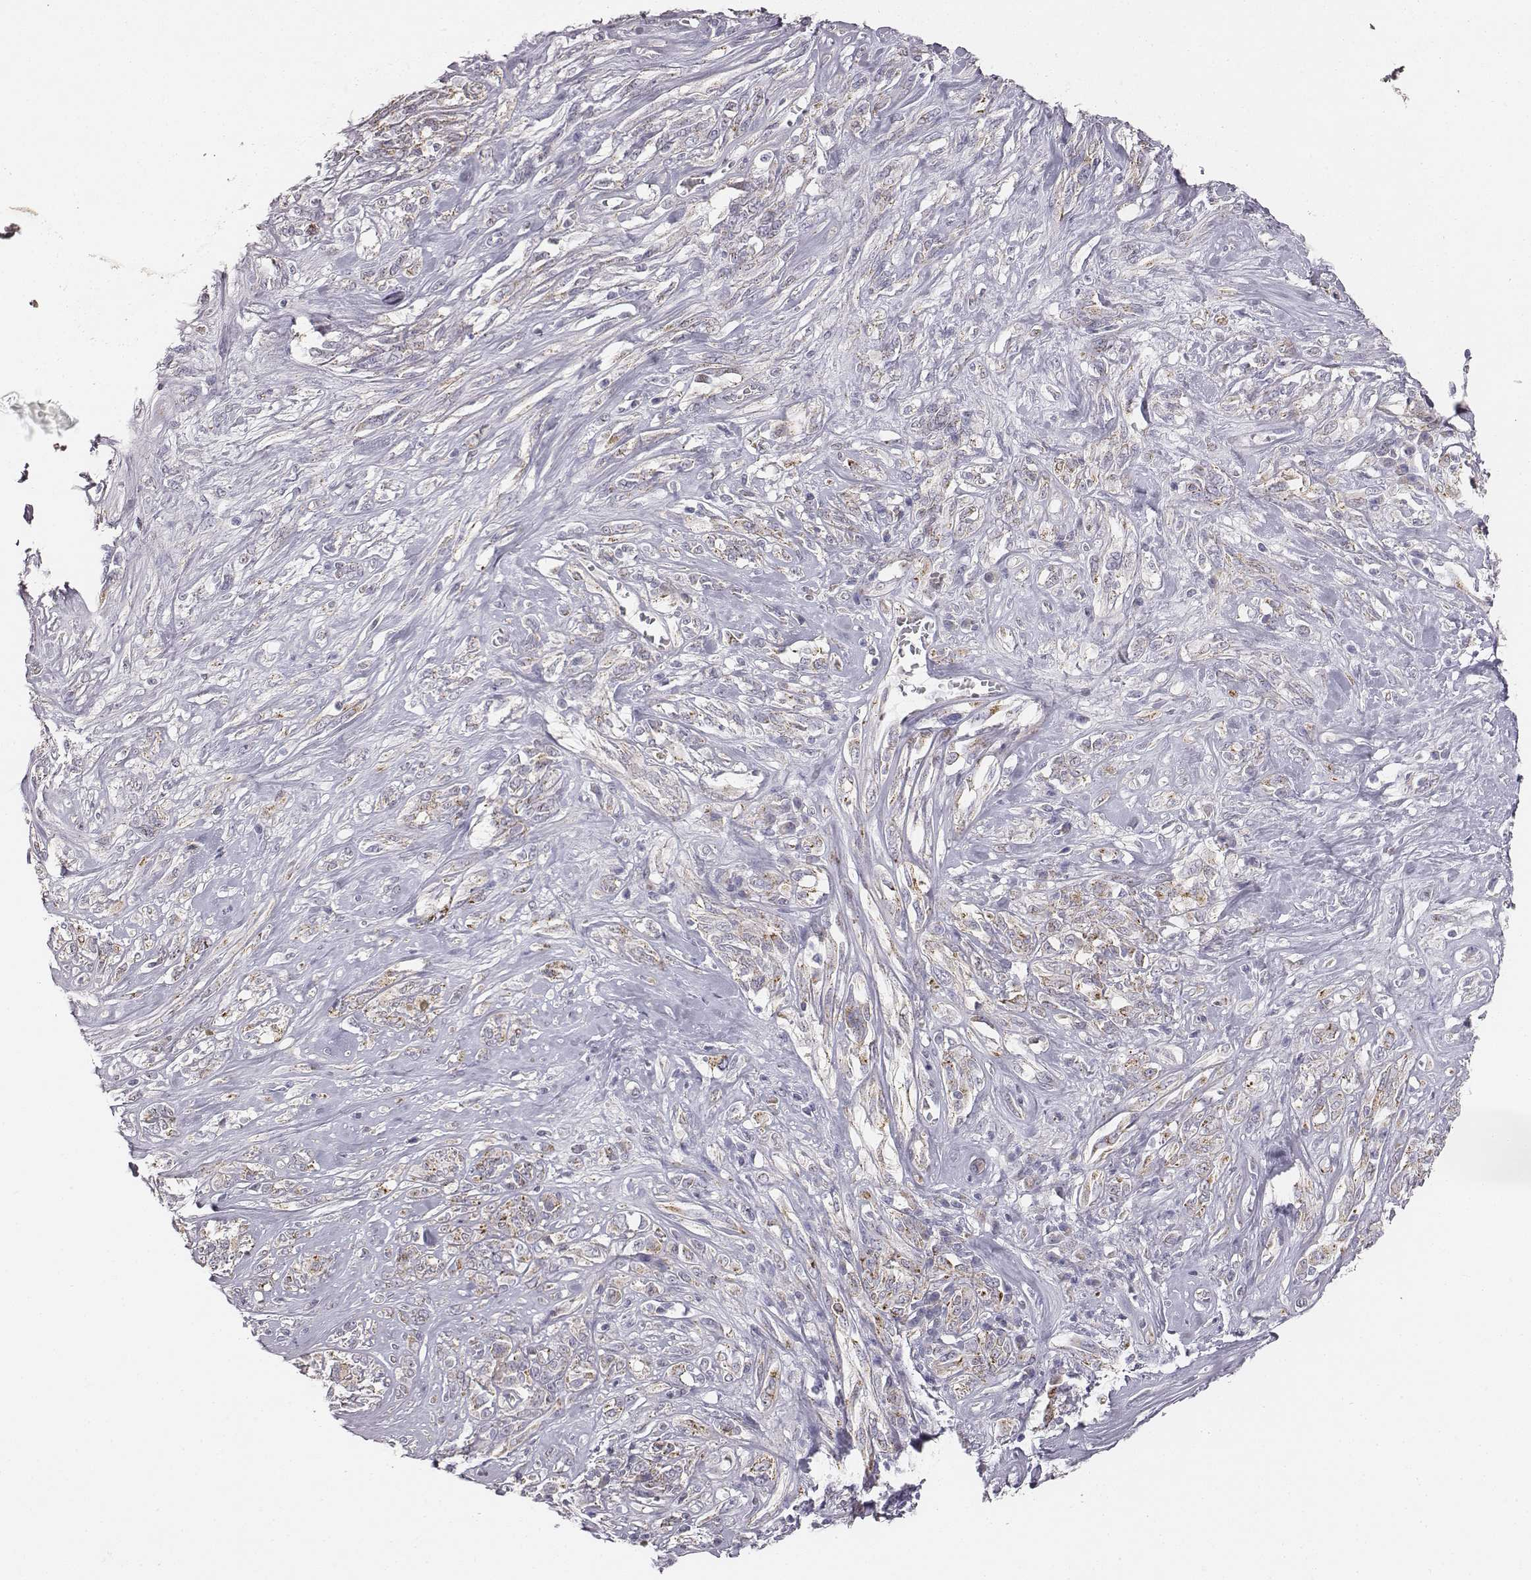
{"staining": {"intensity": "weak", "quantity": "<25%", "location": "cytoplasmic/membranous"}, "tissue": "melanoma", "cell_type": "Tumor cells", "image_type": "cancer", "snomed": [{"axis": "morphology", "description": "Malignant melanoma, NOS"}, {"axis": "topography", "description": "Skin"}], "caption": "An image of melanoma stained for a protein exhibits no brown staining in tumor cells.", "gene": "ABCD3", "patient": {"sex": "female", "age": 91}}